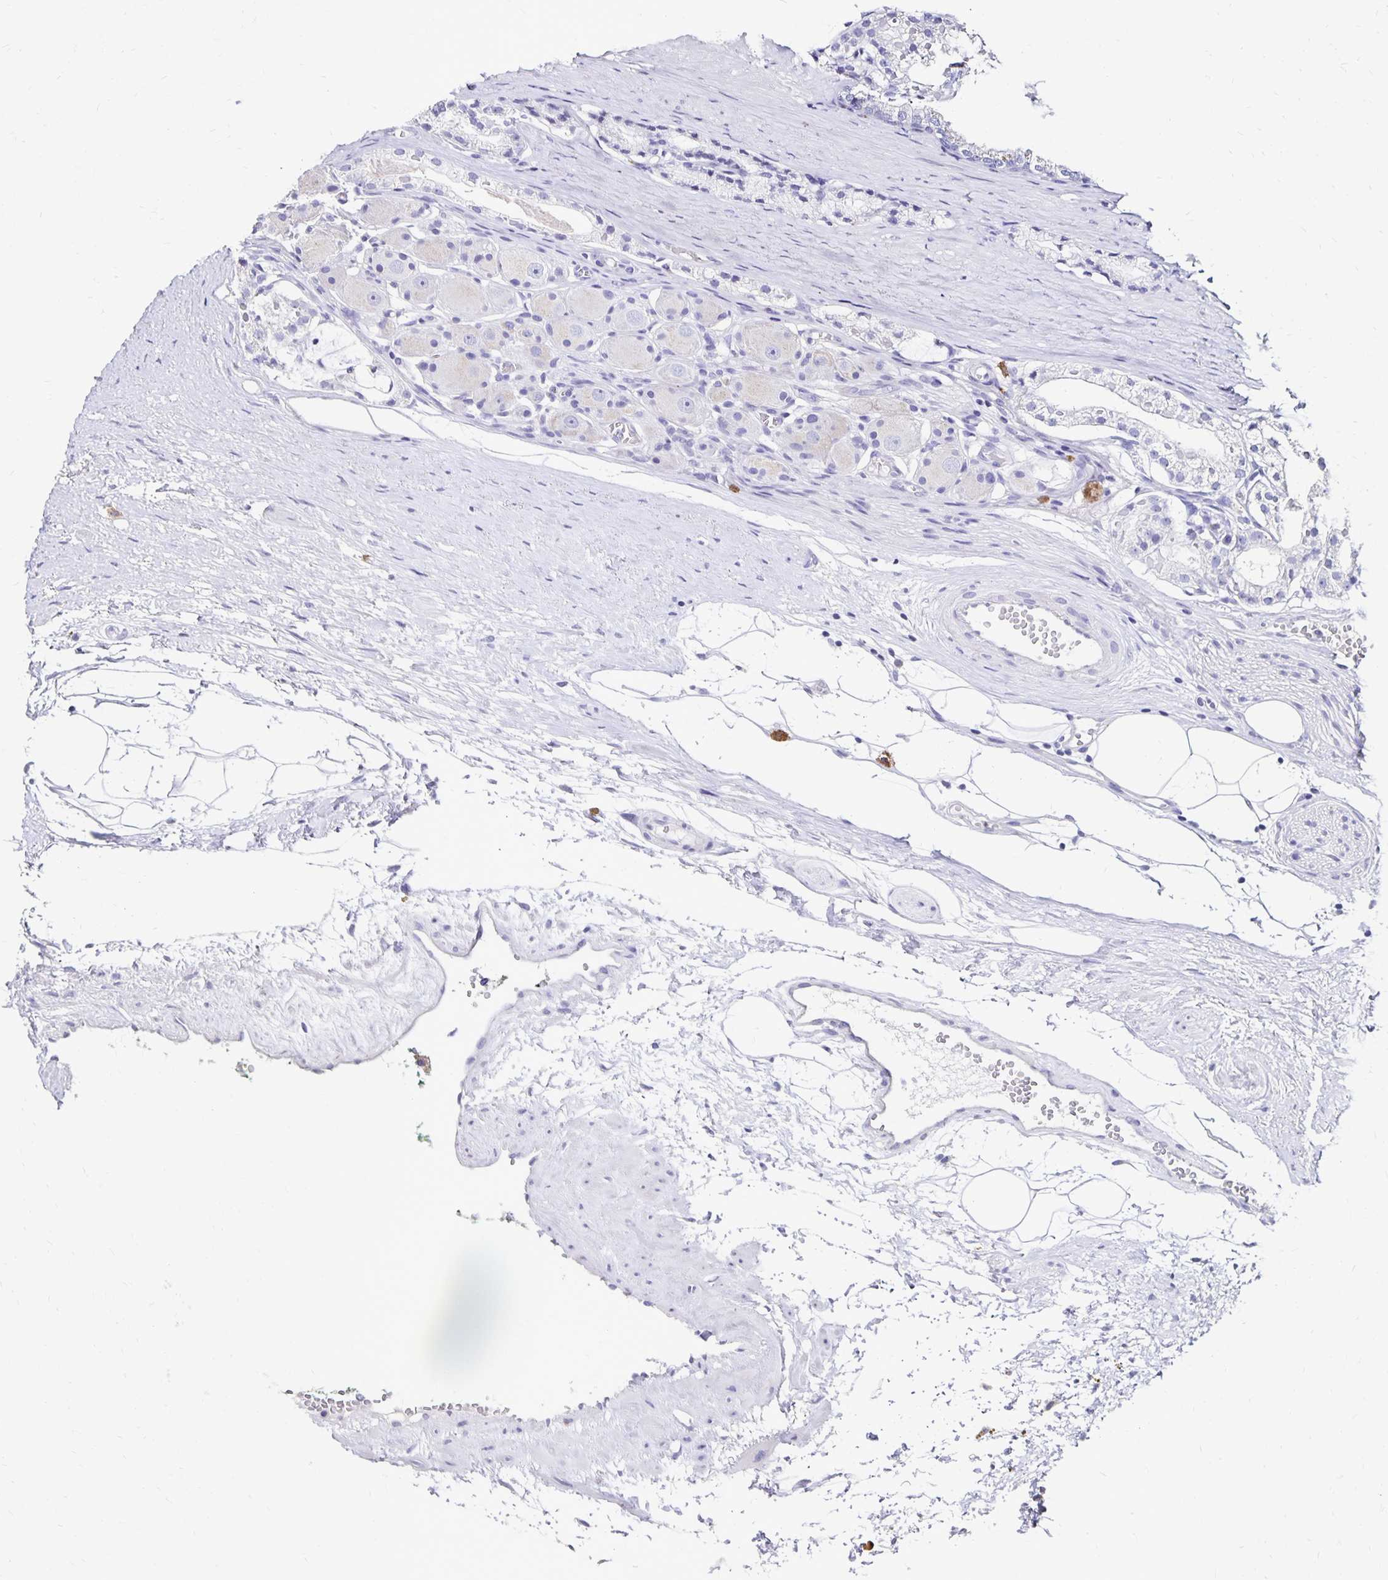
{"staining": {"intensity": "negative", "quantity": "none", "location": "none"}, "tissue": "prostate cancer", "cell_type": "Tumor cells", "image_type": "cancer", "snomed": [{"axis": "morphology", "description": "Adenocarcinoma, High grade"}, {"axis": "topography", "description": "Prostate"}], "caption": "DAB (3,3'-diaminobenzidine) immunohistochemical staining of human prostate adenocarcinoma (high-grade) demonstrates no significant positivity in tumor cells.", "gene": "DYNLT4", "patient": {"sex": "male", "age": 71}}